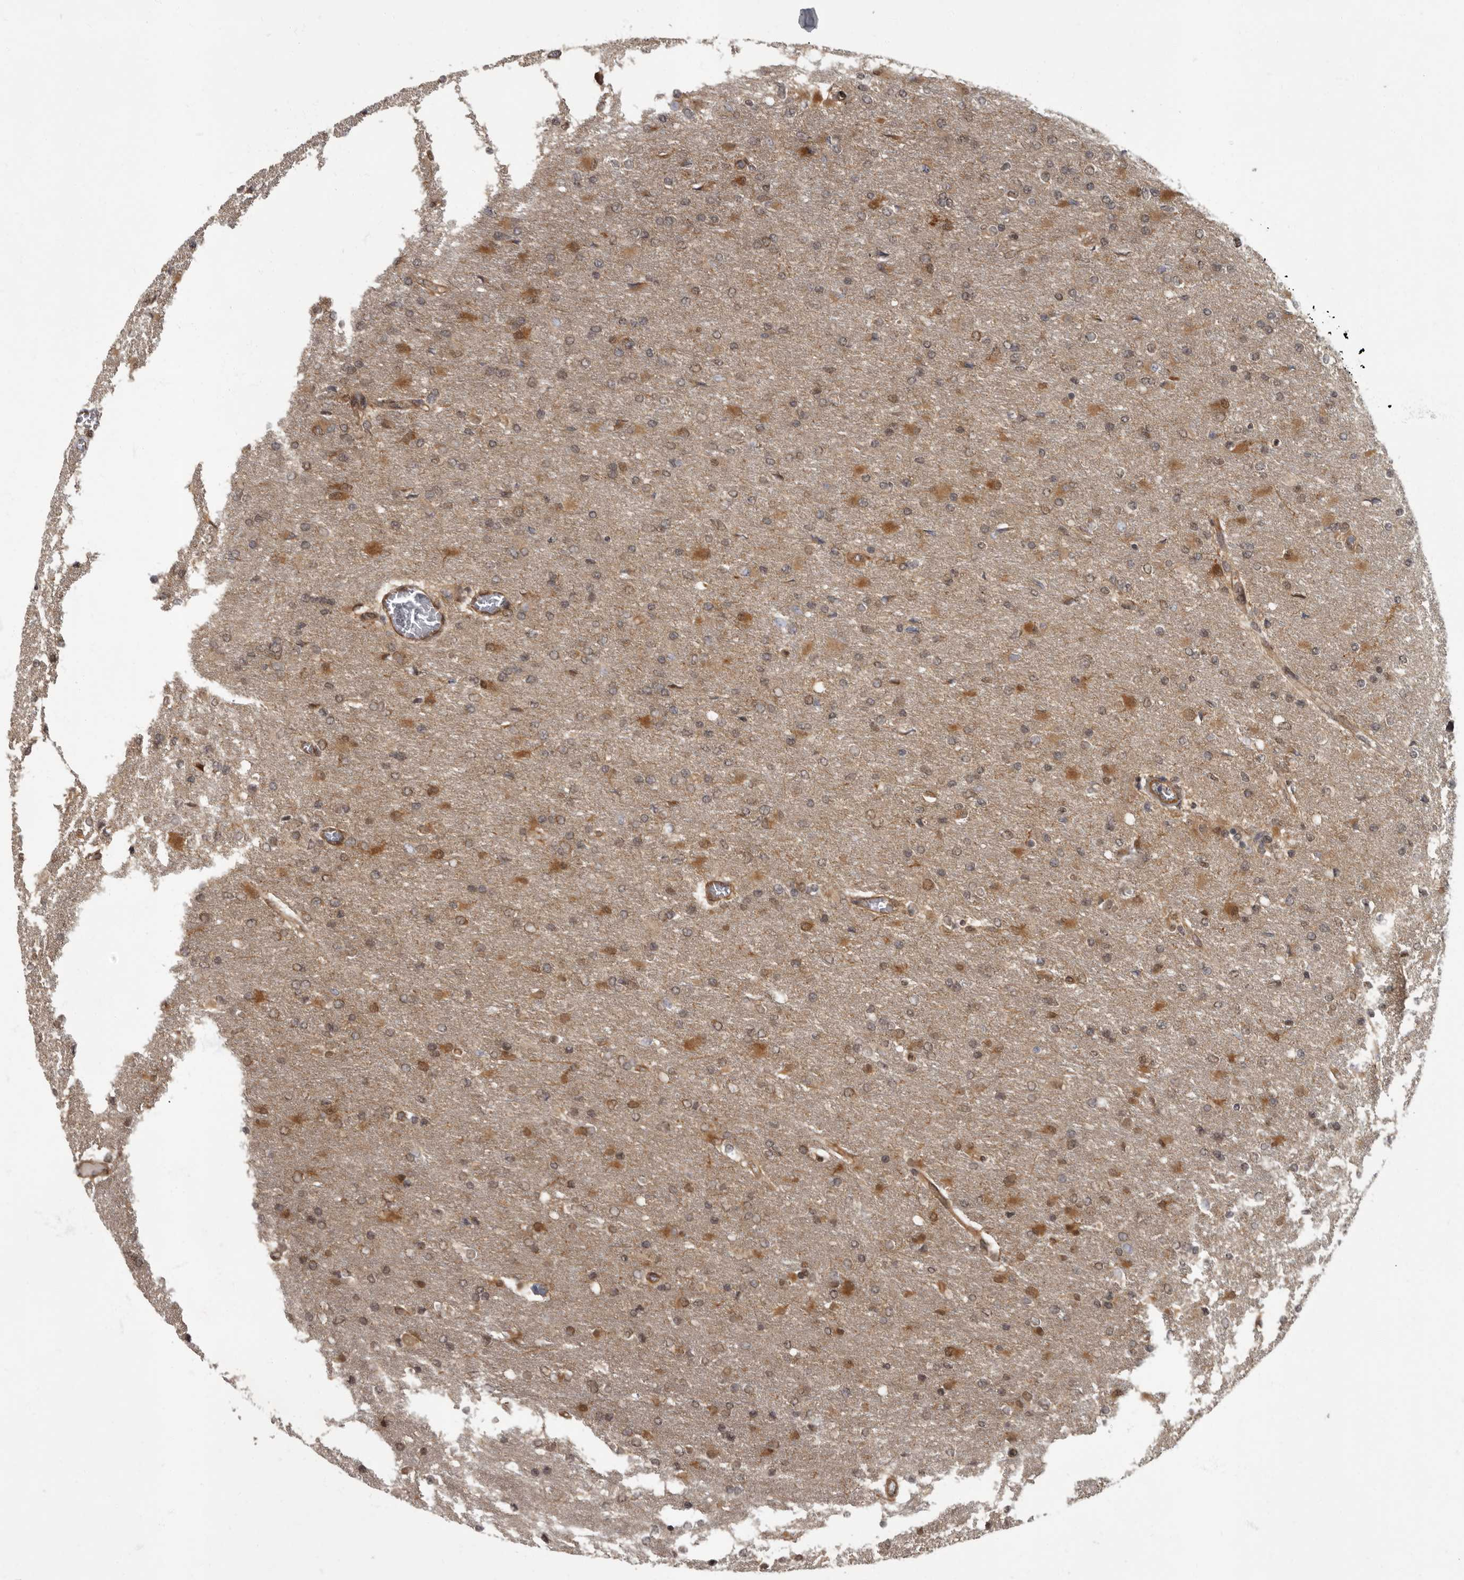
{"staining": {"intensity": "moderate", "quantity": "25%-75%", "location": "cytoplasmic/membranous,nuclear"}, "tissue": "glioma", "cell_type": "Tumor cells", "image_type": "cancer", "snomed": [{"axis": "morphology", "description": "Glioma, malignant, High grade"}, {"axis": "topography", "description": "Cerebral cortex"}], "caption": "Glioma stained with a brown dye shows moderate cytoplasmic/membranous and nuclear positive staining in approximately 25%-75% of tumor cells.", "gene": "VPS50", "patient": {"sex": "female", "age": 36}}